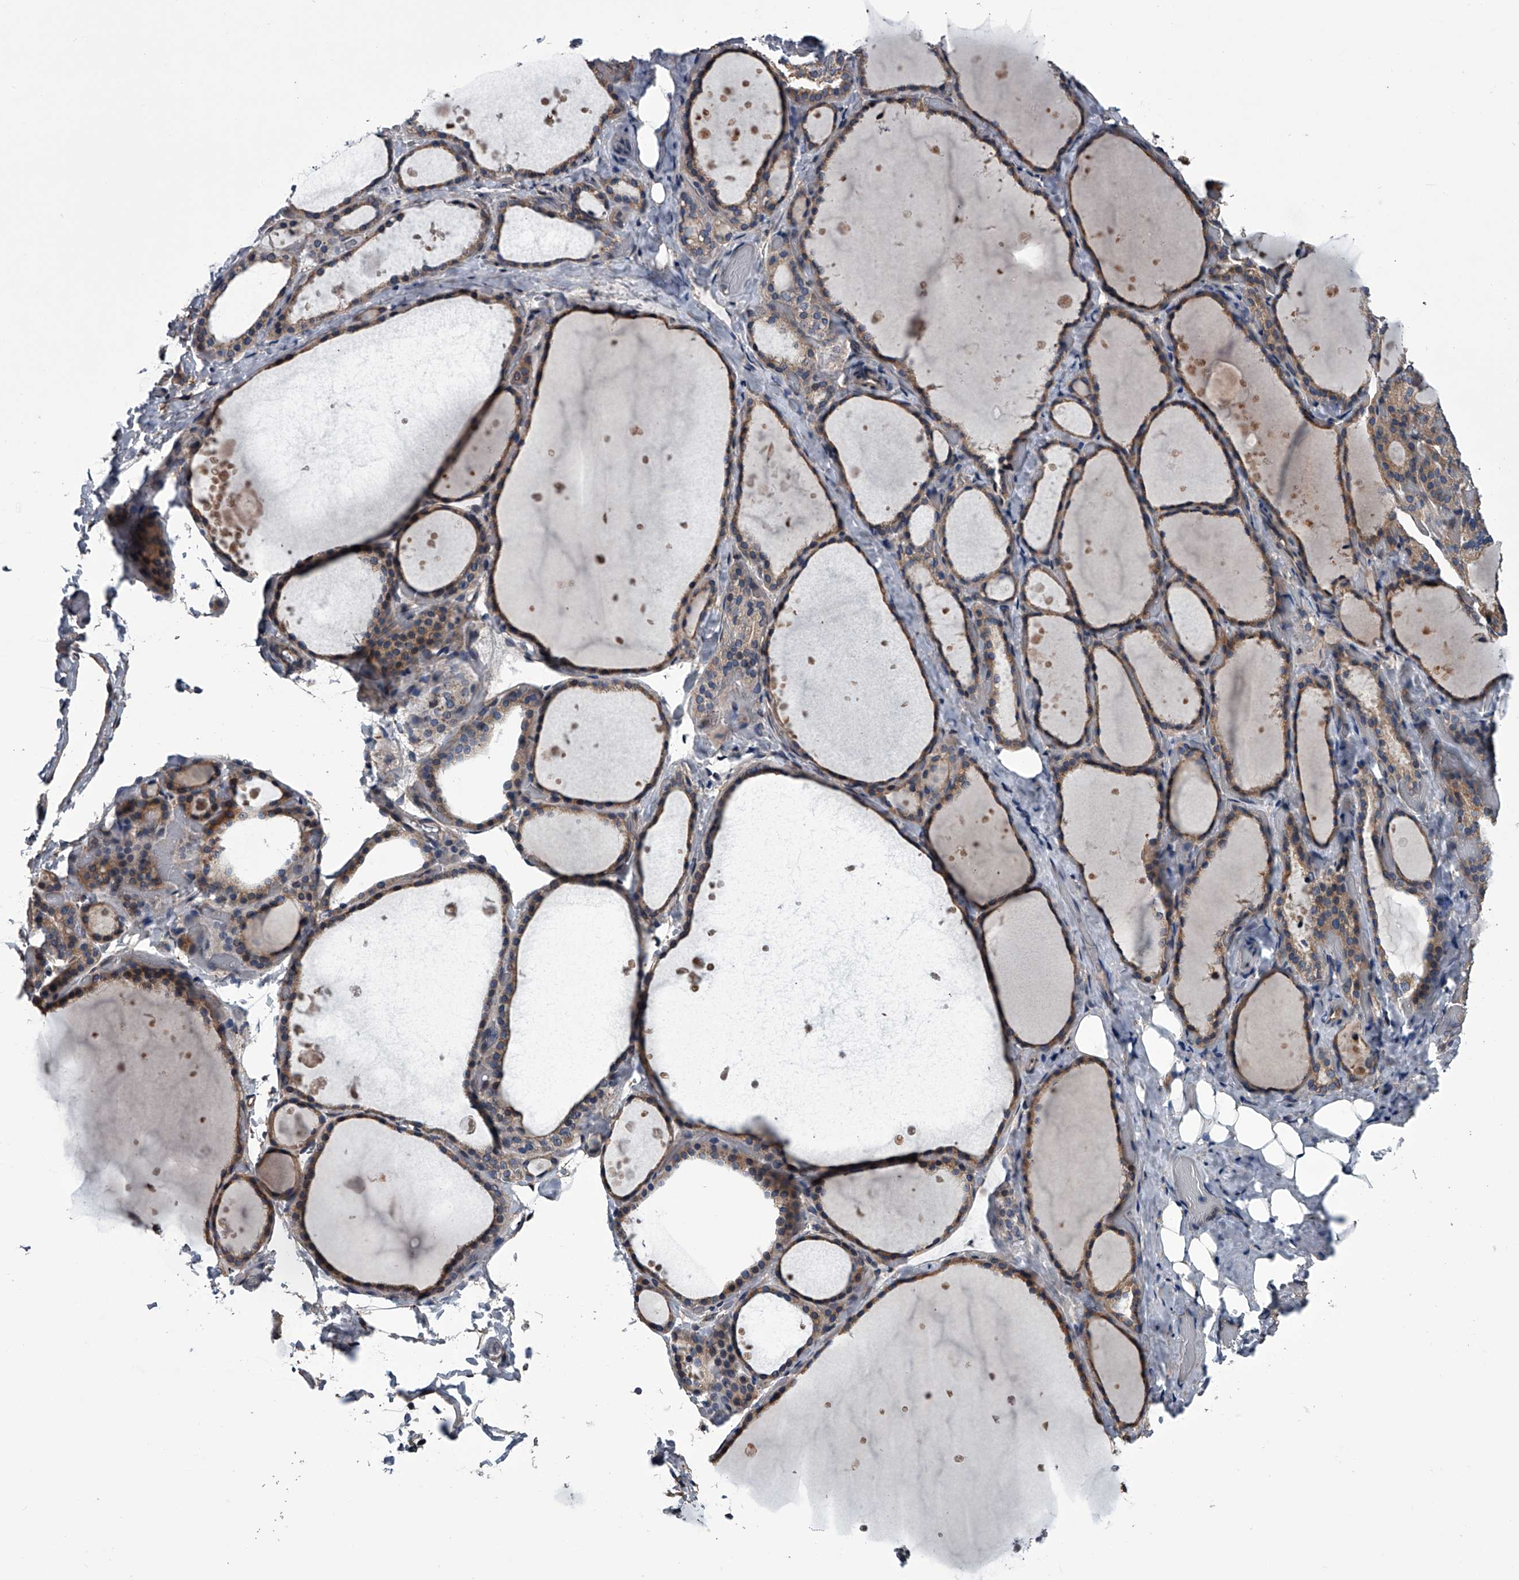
{"staining": {"intensity": "moderate", "quantity": "25%-75%", "location": "cytoplasmic/membranous"}, "tissue": "thyroid gland", "cell_type": "Glandular cells", "image_type": "normal", "snomed": [{"axis": "morphology", "description": "Normal tissue, NOS"}, {"axis": "topography", "description": "Thyroid gland"}], "caption": "DAB immunohistochemical staining of normal thyroid gland exhibits moderate cytoplasmic/membranous protein positivity in approximately 25%-75% of glandular cells.", "gene": "ABCG1", "patient": {"sex": "female", "age": 44}}